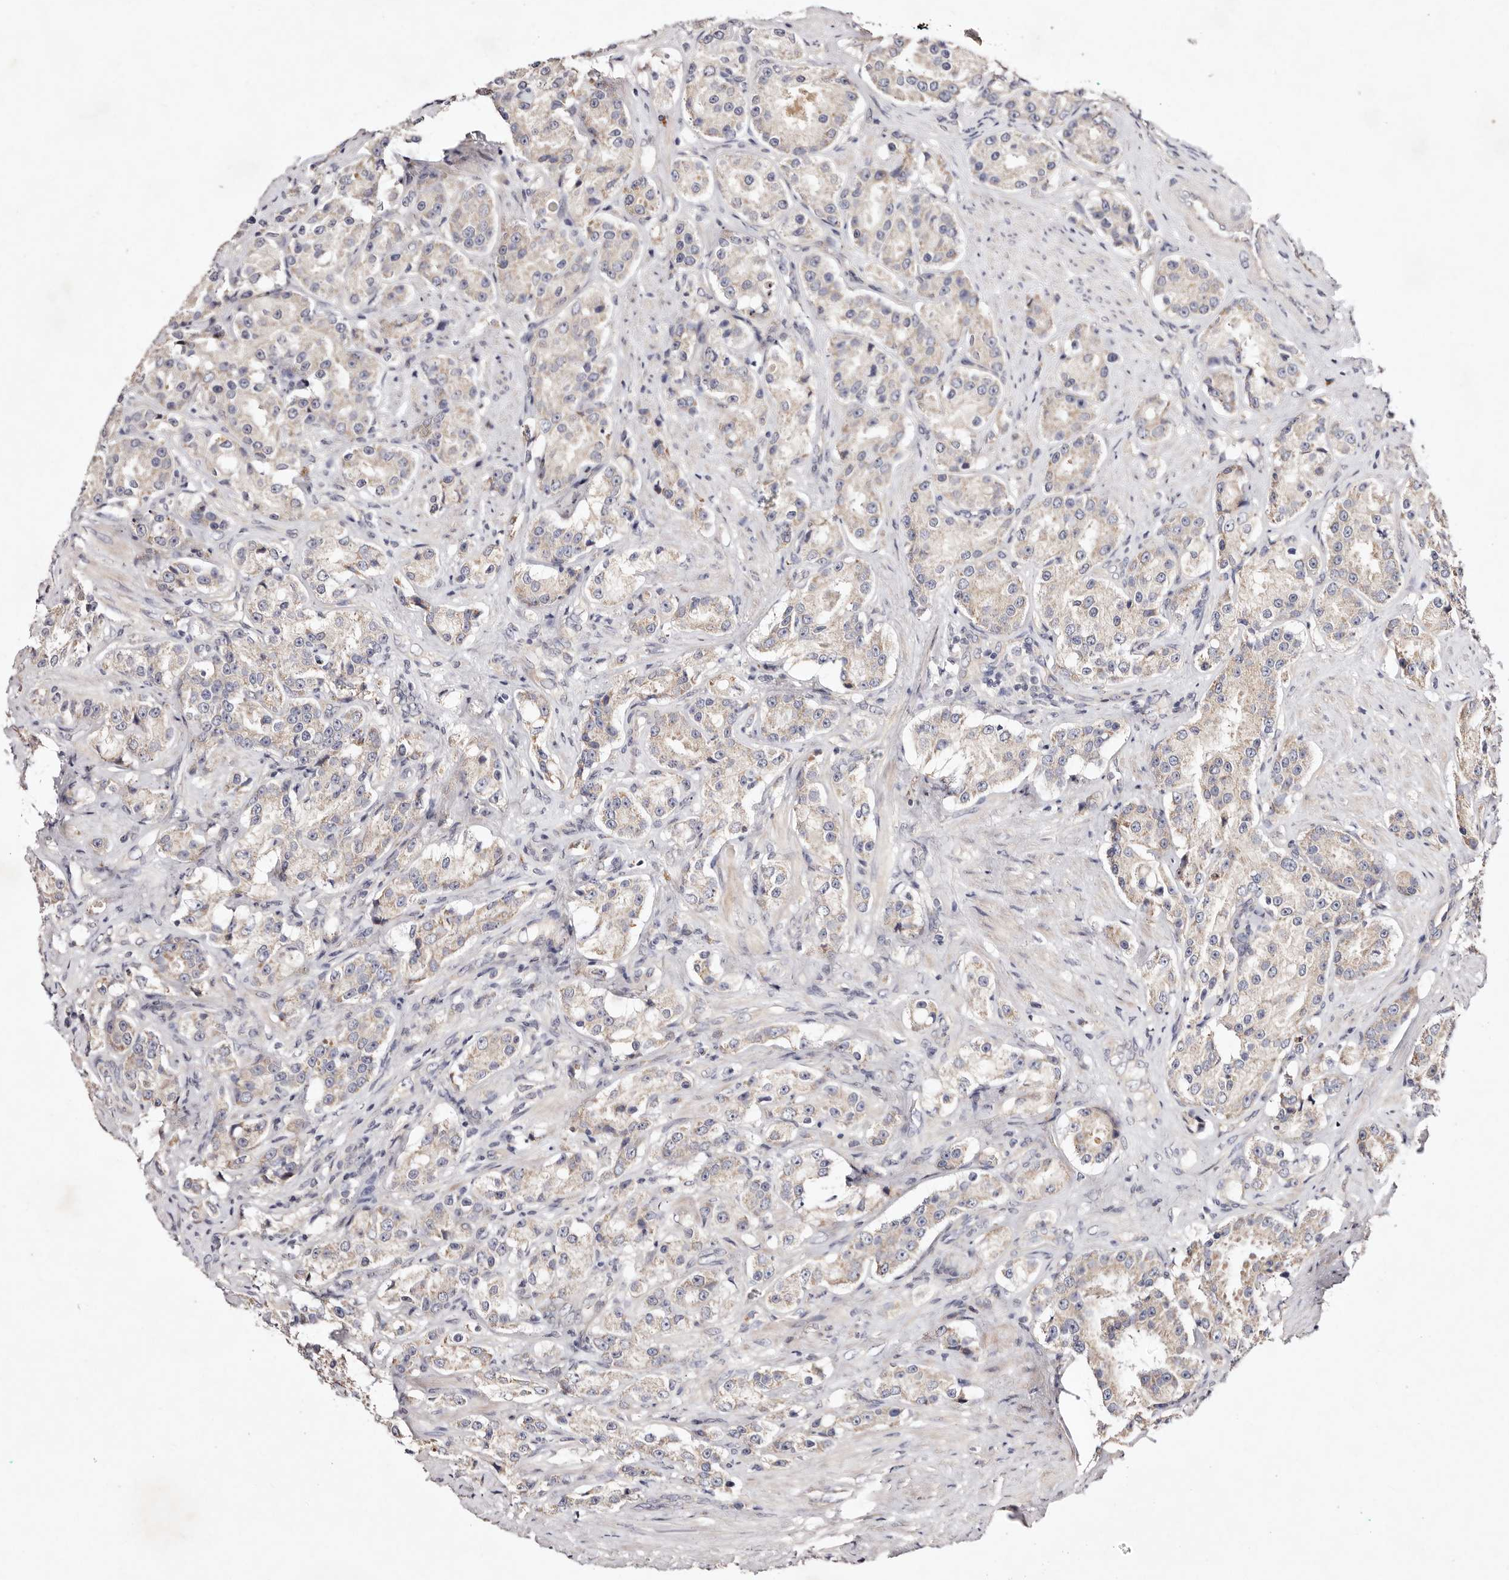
{"staining": {"intensity": "weak", "quantity": "<25%", "location": "cytoplasmic/membranous"}, "tissue": "prostate cancer", "cell_type": "Tumor cells", "image_type": "cancer", "snomed": [{"axis": "morphology", "description": "Adenocarcinoma, High grade"}, {"axis": "topography", "description": "Prostate"}], "caption": "The micrograph demonstrates no significant staining in tumor cells of prostate cancer (adenocarcinoma (high-grade)).", "gene": "TSC2", "patient": {"sex": "male", "age": 60}}